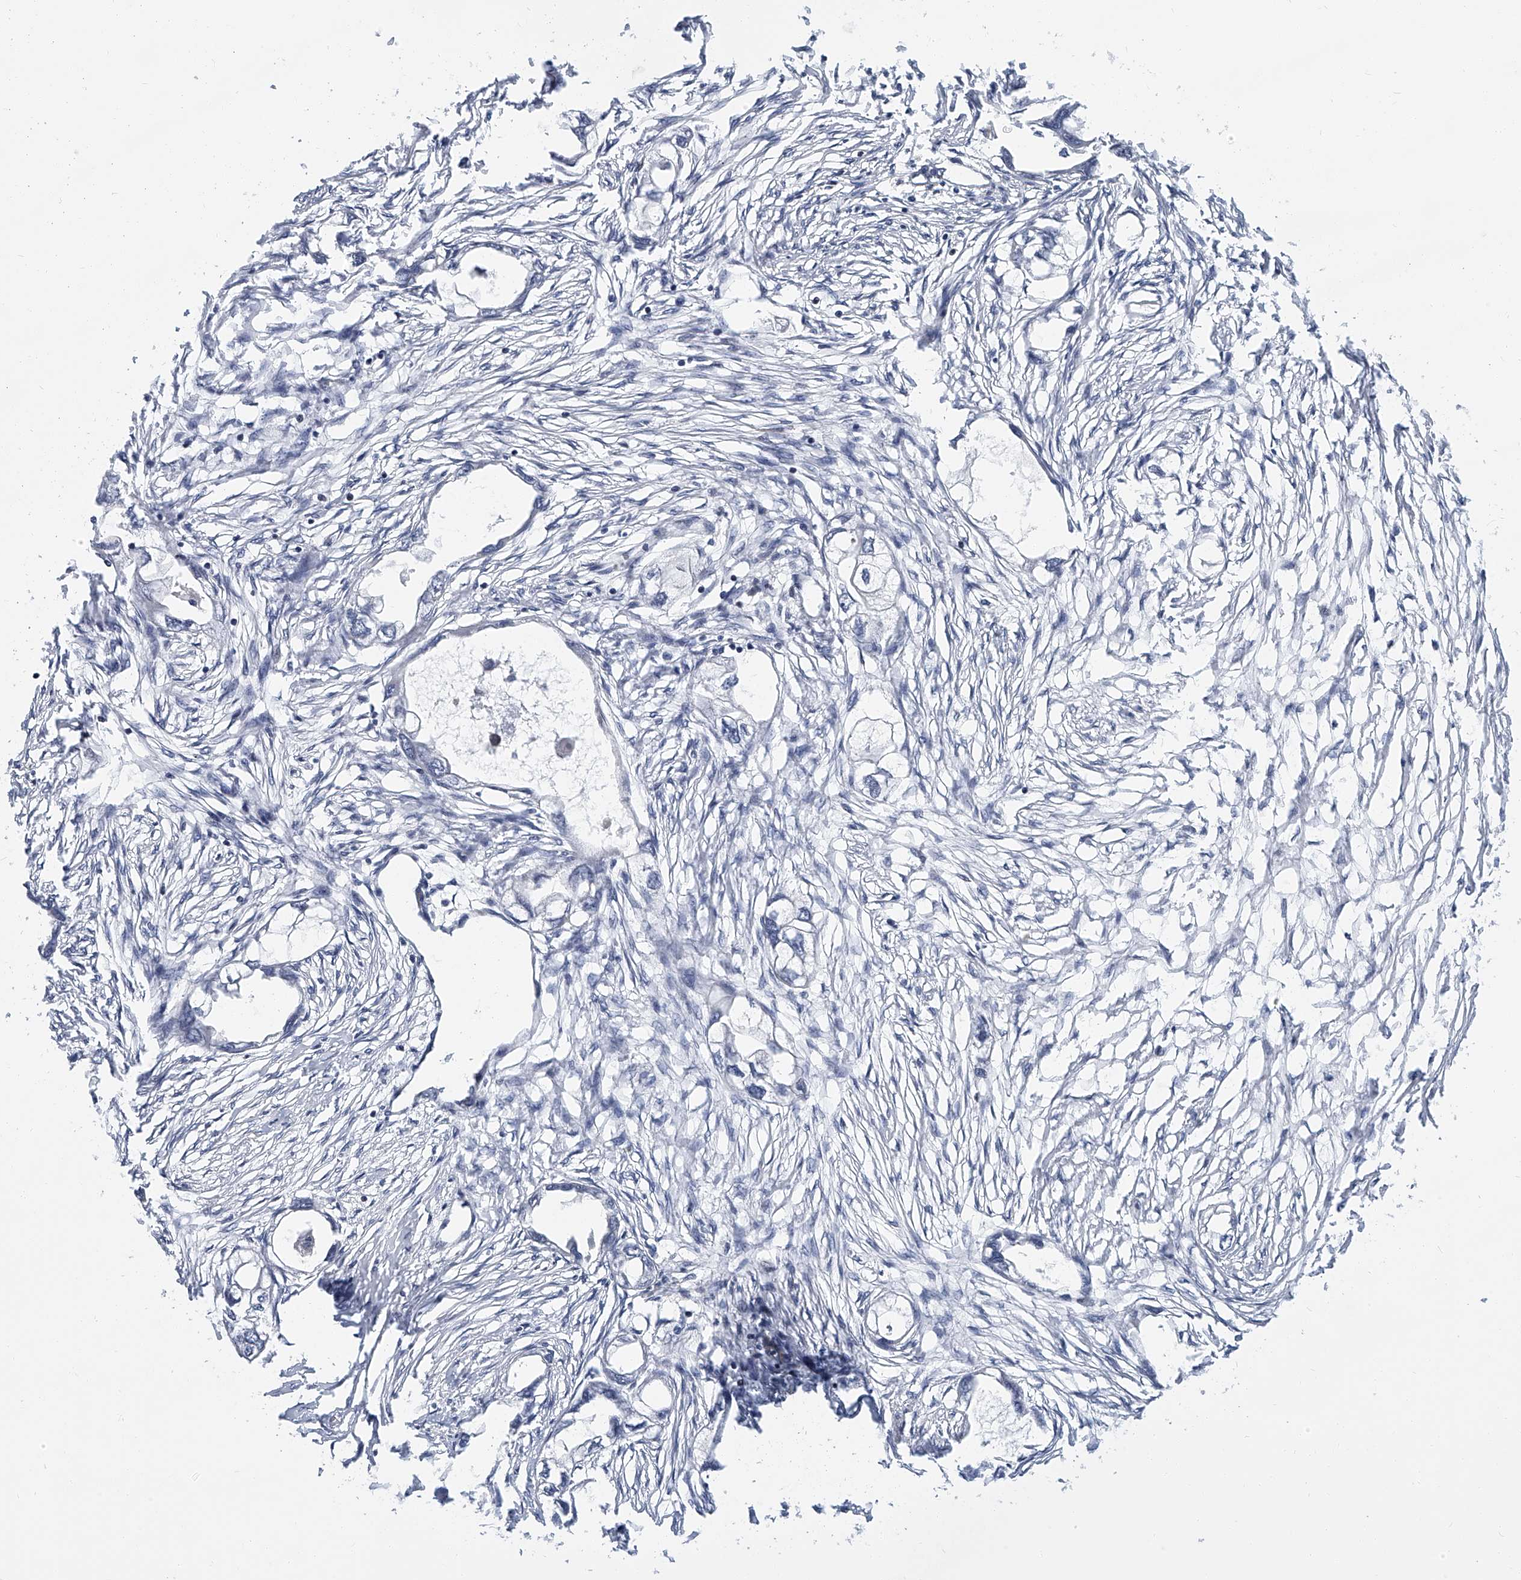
{"staining": {"intensity": "negative", "quantity": "none", "location": "none"}, "tissue": "endometrial cancer", "cell_type": "Tumor cells", "image_type": "cancer", "snomed": [{"axis": "morphology", "description": "Adenocarcinoma, NOS"}, {"axis": "morphology", "description": "Adenocarcinoma, metastatic, NOS"}, {"axis": "topography", "description": "Adipose tissue"}, {"axis": "topography", "description": "Endometrium"}], "caption": "Immunohistochemistry (IHC) of human endometrial cancer (adenocarcinoma) exhibits no staining in tumor cells.", "gene": "KIRREL1", "patient": {"sex": "female", "age": 67}}